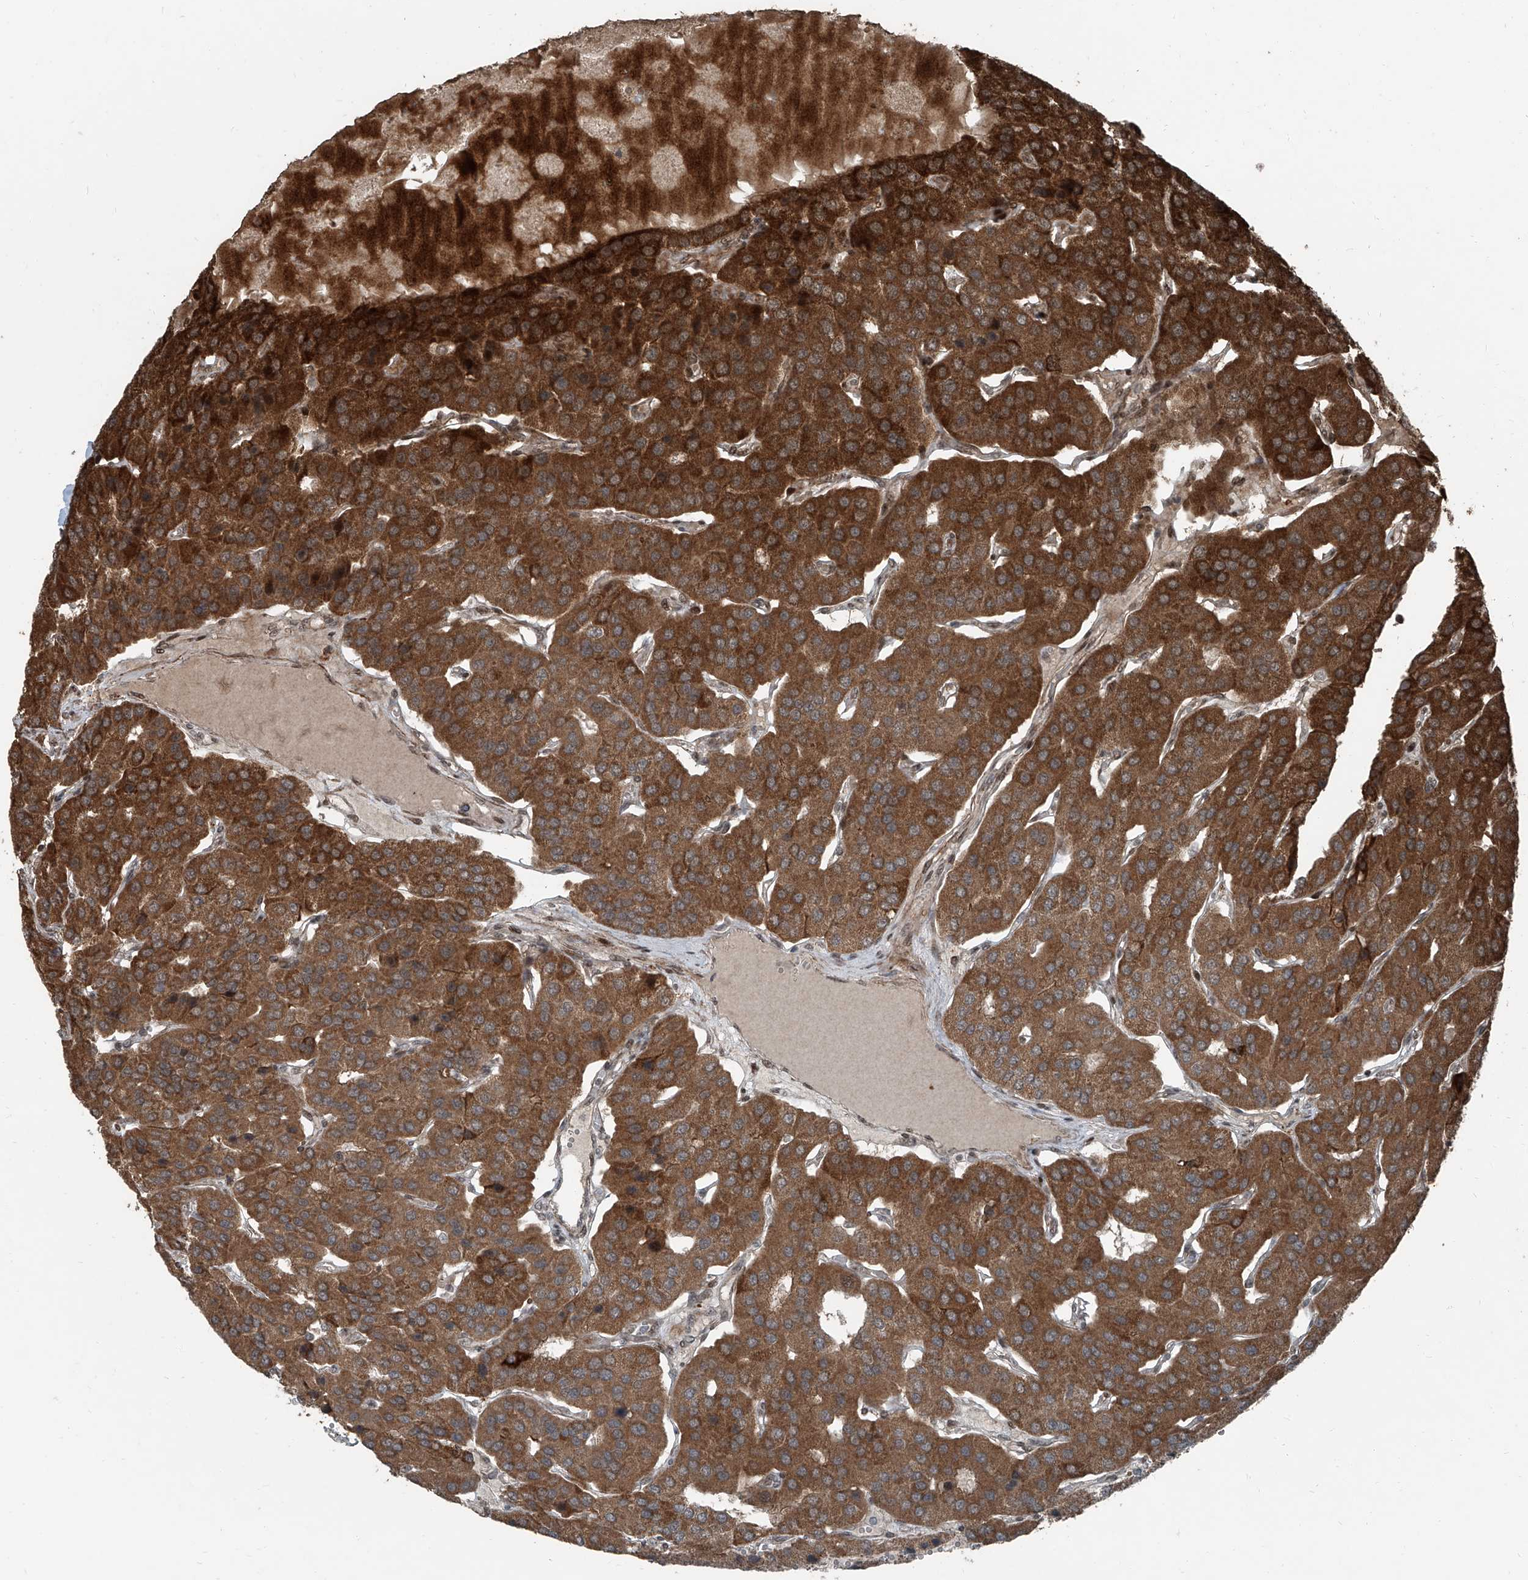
{"staining": {"intensity": "strong", "quantity": ">75%", "location": "cytoplasmic/membranous"}, "tissue": "parathyroid gland", "cell_type": "Glandular cells", "image_type": "normal", "snomed": [{"axis": "morphology", "description": "Normal tissue, NOS"}, {"axis": "morphology", "description": "Adenoma, NOS"}, {"axis": "topography", "description": "Parathyroid gland"}], "caption": "Glandular cells reveal high levels of strong cytoplasmic/membranous staining in approximately >75% of cells in unremarkable human parathyroid gland. Nuclei are stained in blue.", "gene": "ZNF570", "patient": {"sex": "female", "age": 86}}